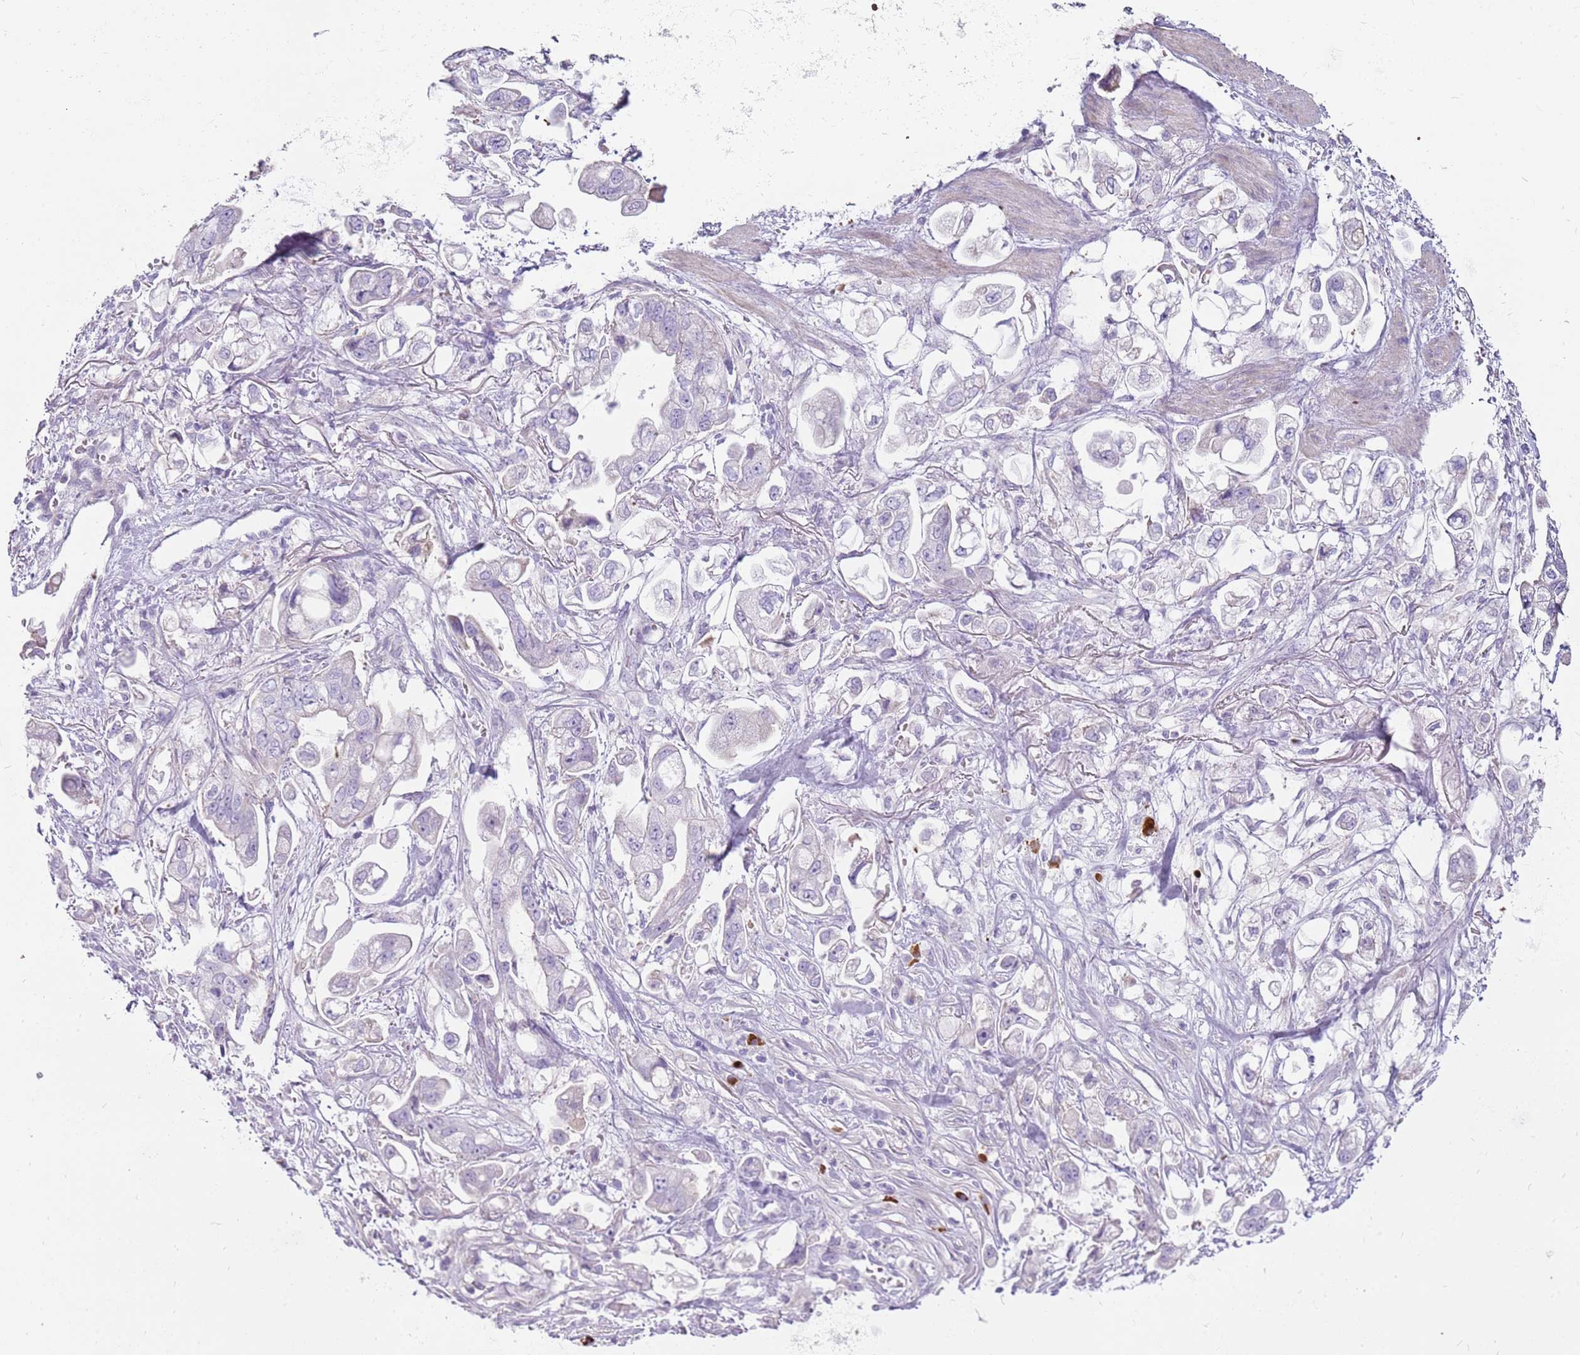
{"staining": {"intensity": "negative", "quantity": "none", "location": "none"}, "tissue": "stomach cancer", "cell_type": "Tumor cells", "image_type": "cancer", "snomed": [{"axis": "morphology", "description": "Adenocarcinoma, NOS"}, {"axis": "topography", "description": "Stomach"}], "caption": "Immunohistochemical staining of stomach adenocarcinoma reveals no significant expression in tumor cells.", "gene": "MCUB", "patient": {"sex": "male", "age": 62}}